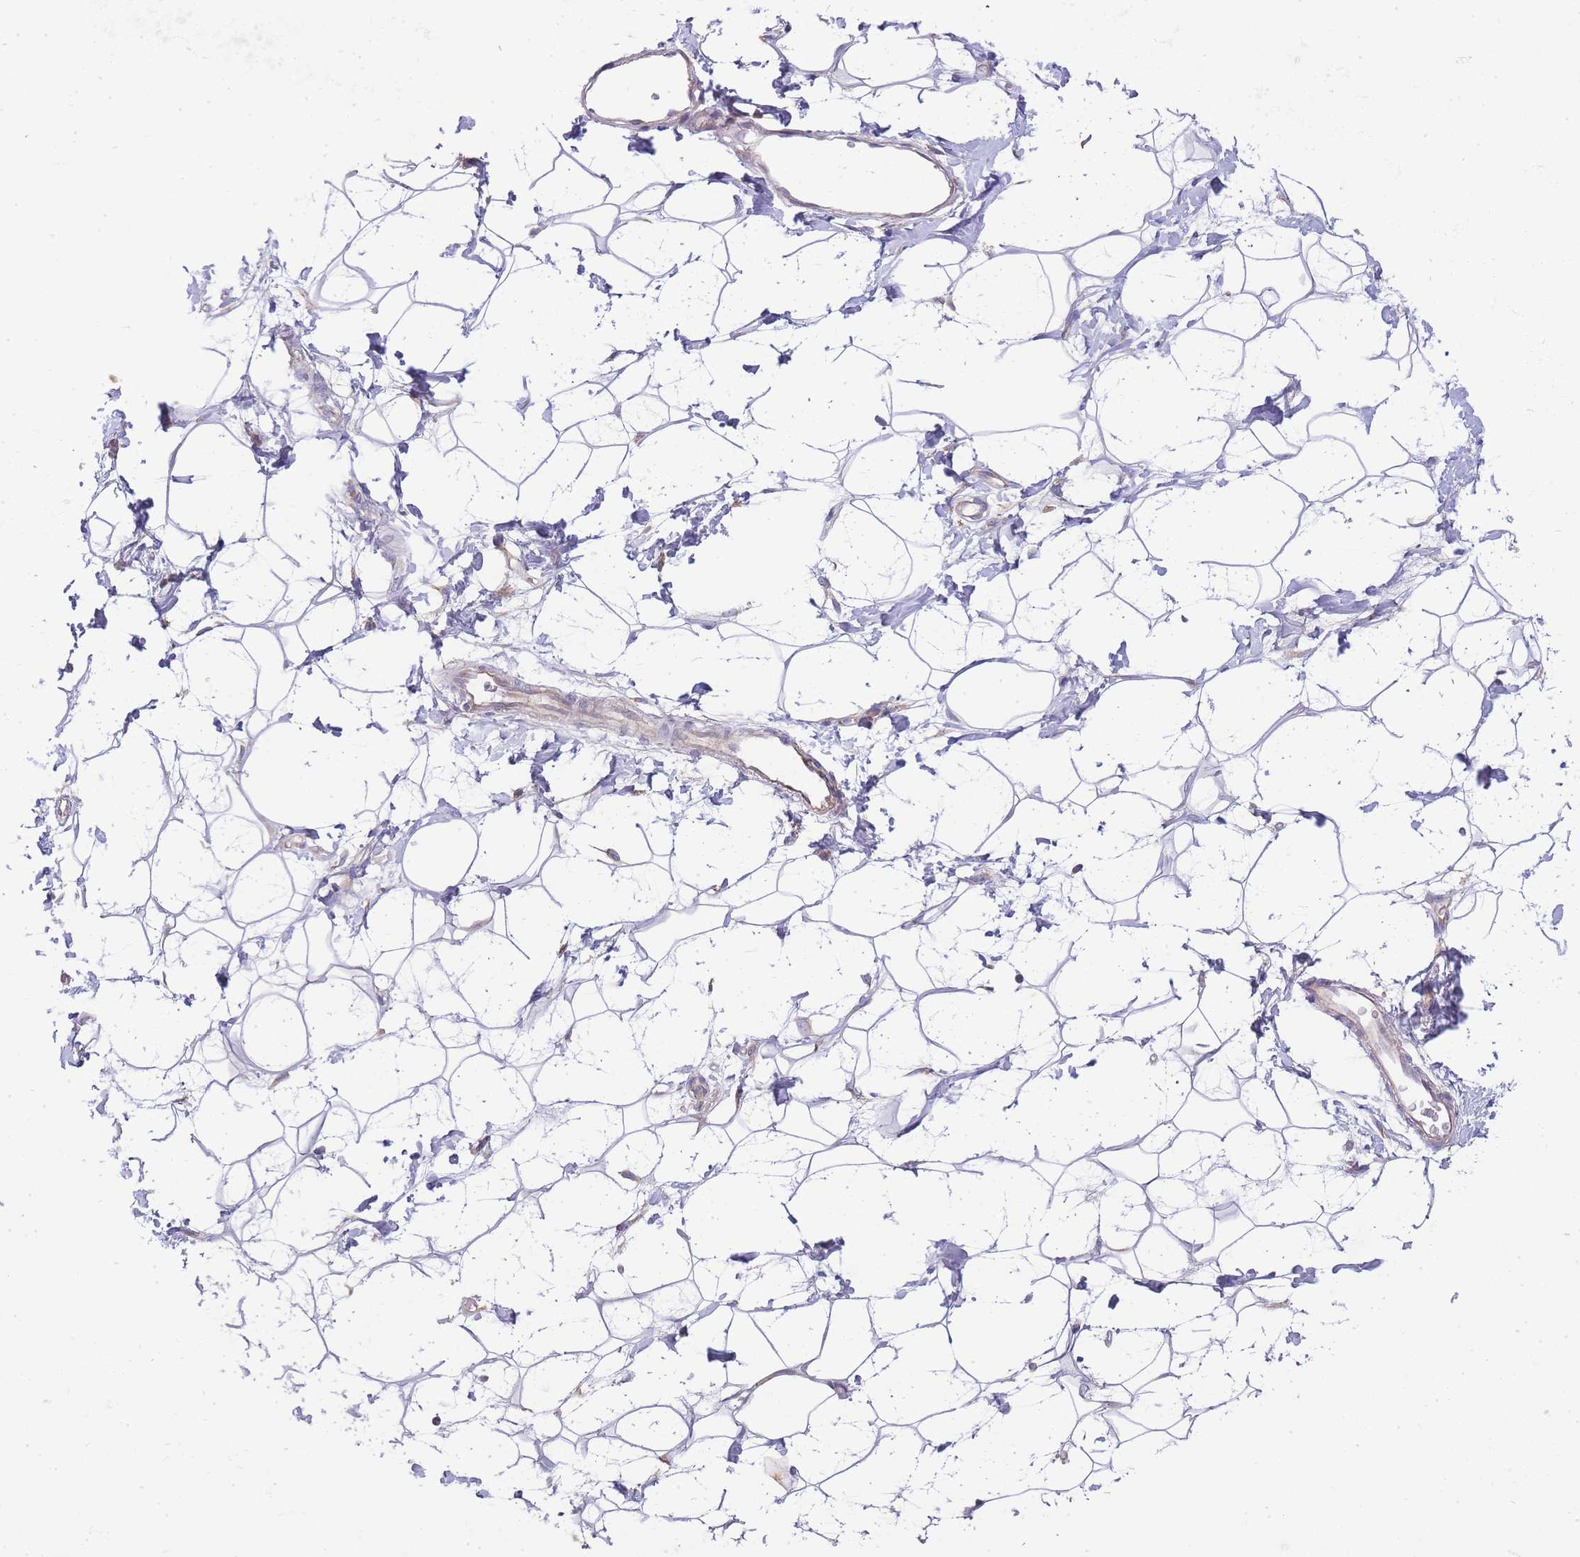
{"staining": {"intensity": "negative", "quantity": "none", "location": "none"}, "tissue": "adipose tissue", "cell_type": "Adipocytes", "image_type": "normal", "snomed": [{"axis": "morphology", "description": "Normal tissue, NOS"}, {"axis": "topography", "description": "Breast"}], "caption": "Immunohistochemistry of normal human adipose tissue reveals no positivity in adipocytes. (IHC, brightfield microscopy, high magnification).", "gene": "BEX1", "patient": {"sex": "female", "age": 26}}